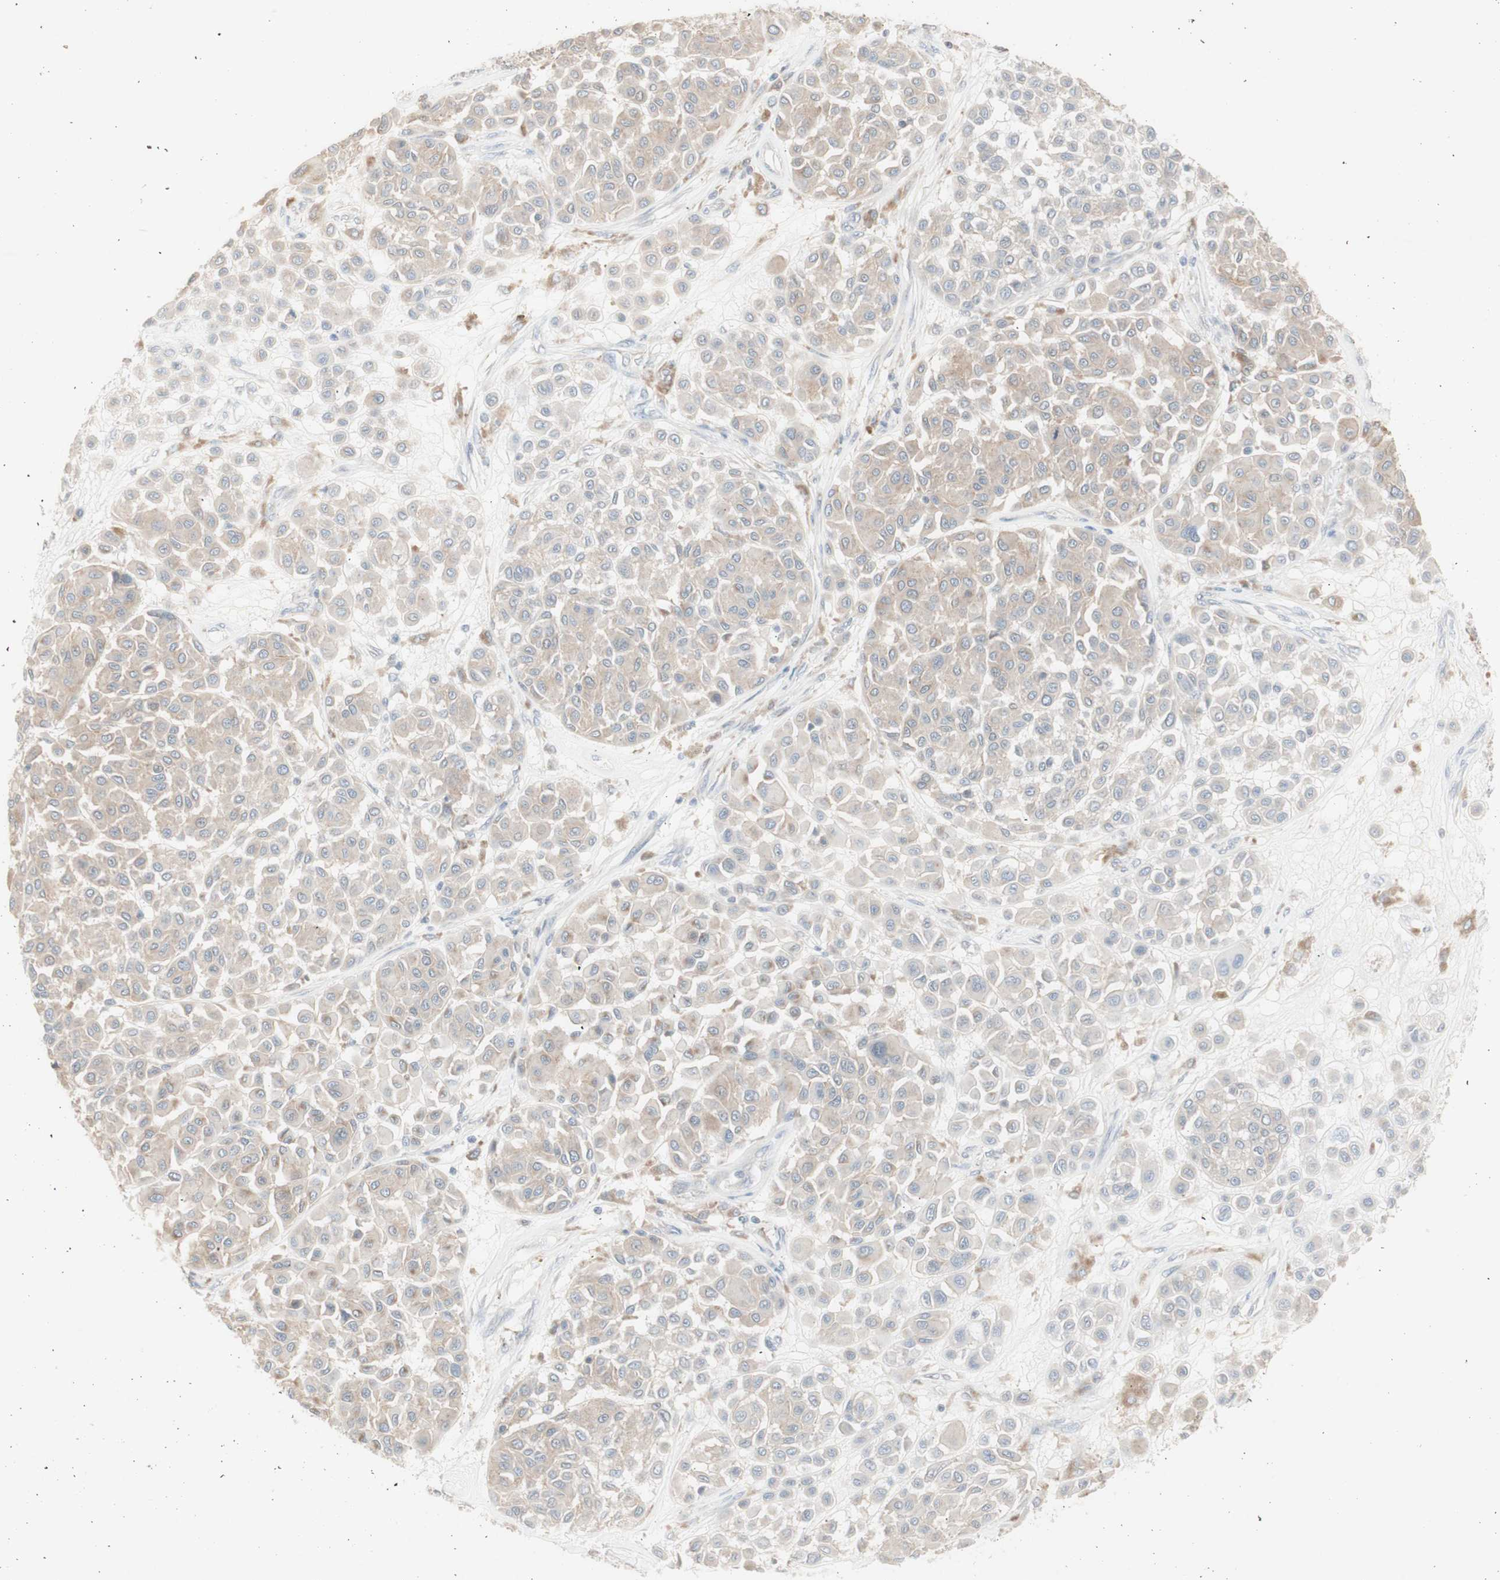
{"staining": {"intensity": "weak", "quantity": "<25%", "location": "cytoplasmic/membranous"}, "tissue": "melanoma", "cell_type": "Tumor cells", "image_type": "cancer", "snomed": [{"axis": "morphology", "description": "Malignant melanoma, Metastatic site"}, {"axis": "topography", "description": "Soft tissue"}], "caption": "There is no significant staining in tumor cells of malignant melanoma (metastatic site).", "gene": "ATP6V1B1", "patient": {"sex": "male", "age": 41}}